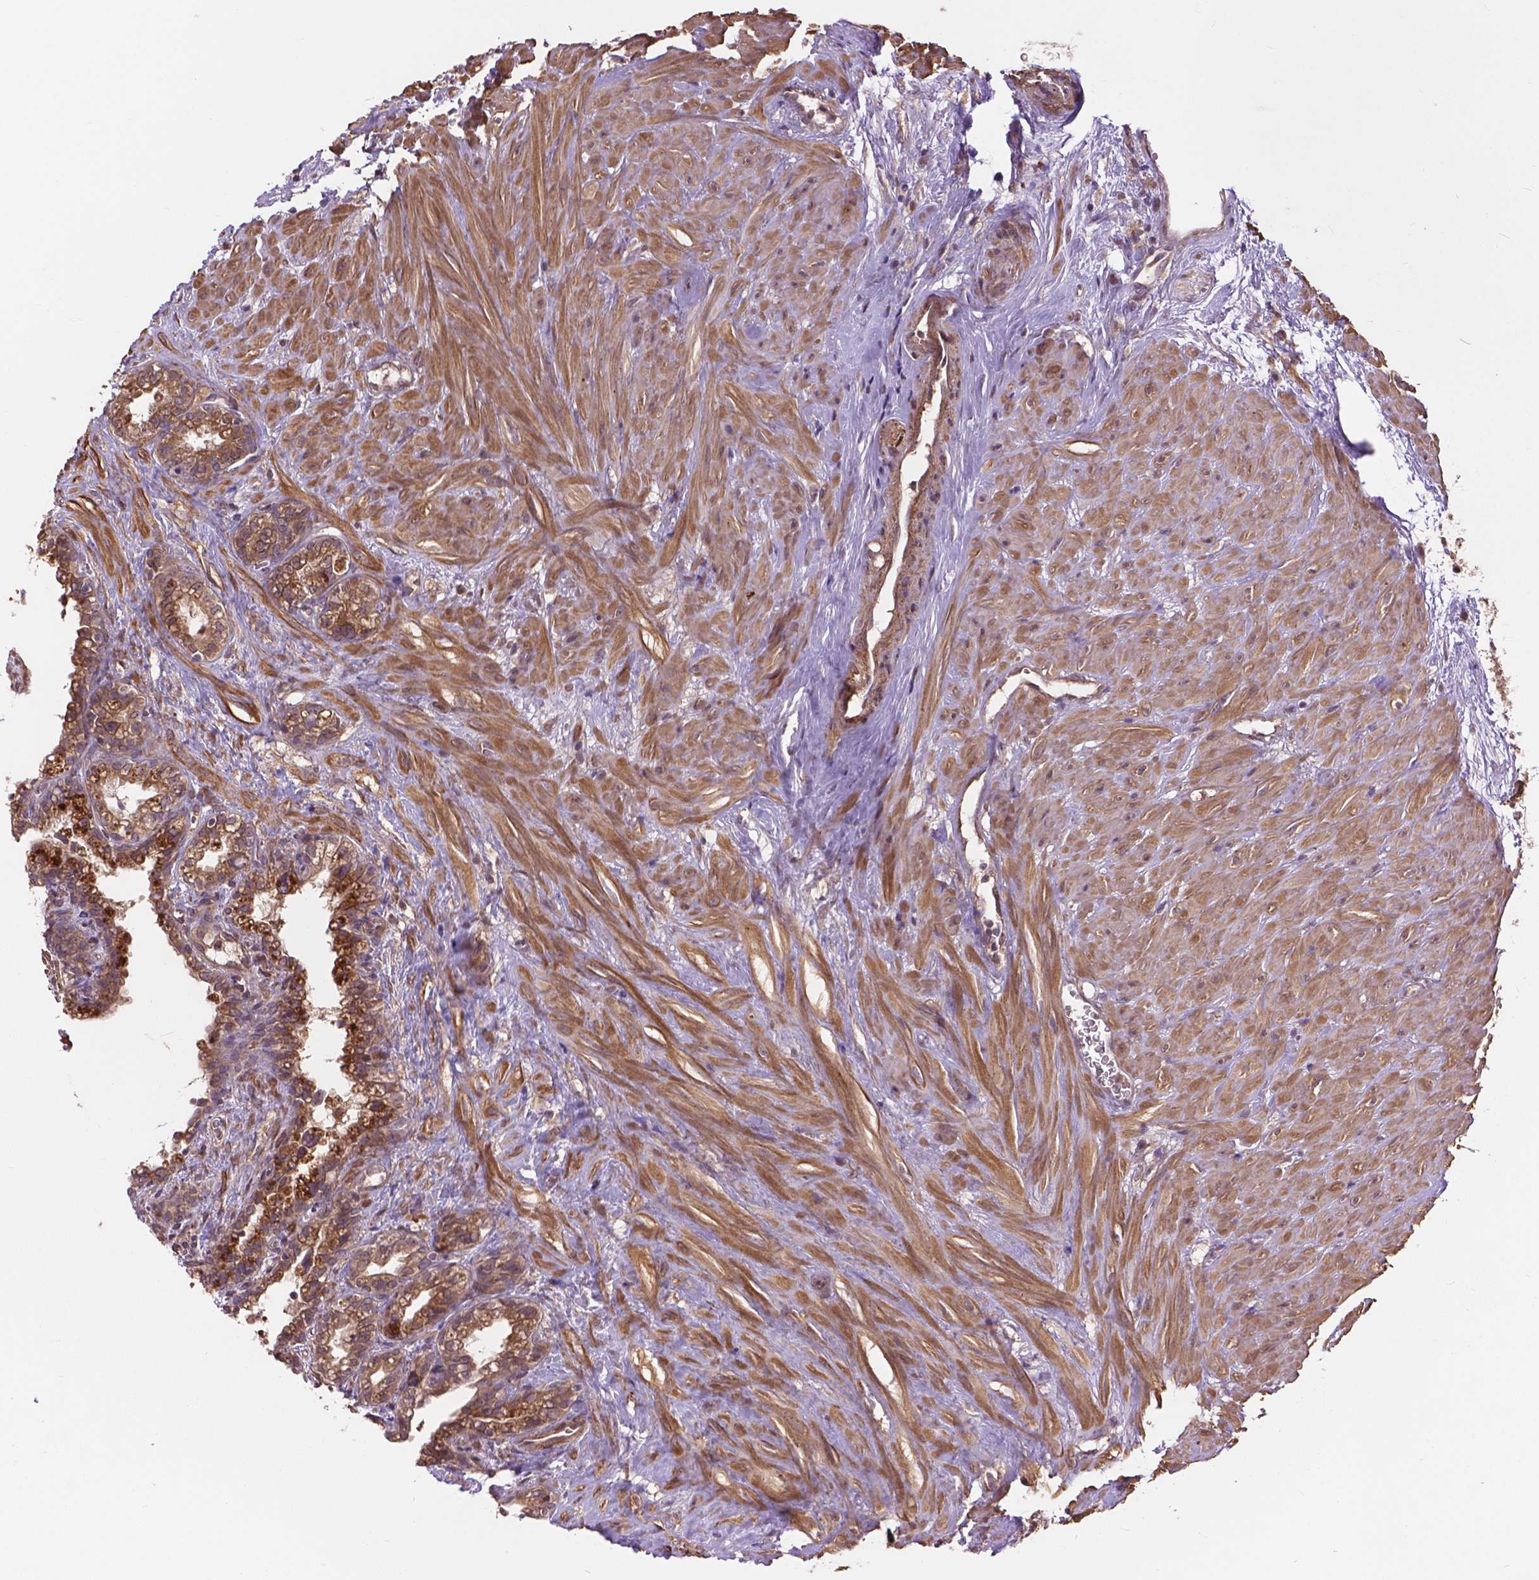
{"staining": {"intensity": "strong", "quantity": ">75%", "location": "cytoplasmic/membranous"}, "tissue": "seminal vesicle", "cell_type": "Glandular cells", "image_type": "normal", "snomed": [{"axis": "morphology", "description": "Normal tissue, NOS"}, {"axis": "morphology", "description": "Urothelial carcinoma, NOS"}, {"axis": "topography", "description": "Urinary bladder"}, {"axis": "topography", "description": "Seminal veicle"}], "caption": "This histopathology image exhibits immunohistochemistry staining of unremarkable seminal vesicle, with high strong cytoplasmic/membranous expression in about >75% of glandular cells.", "gene": "ZNF616", "patient": {"sex": "male", "age": 76}}